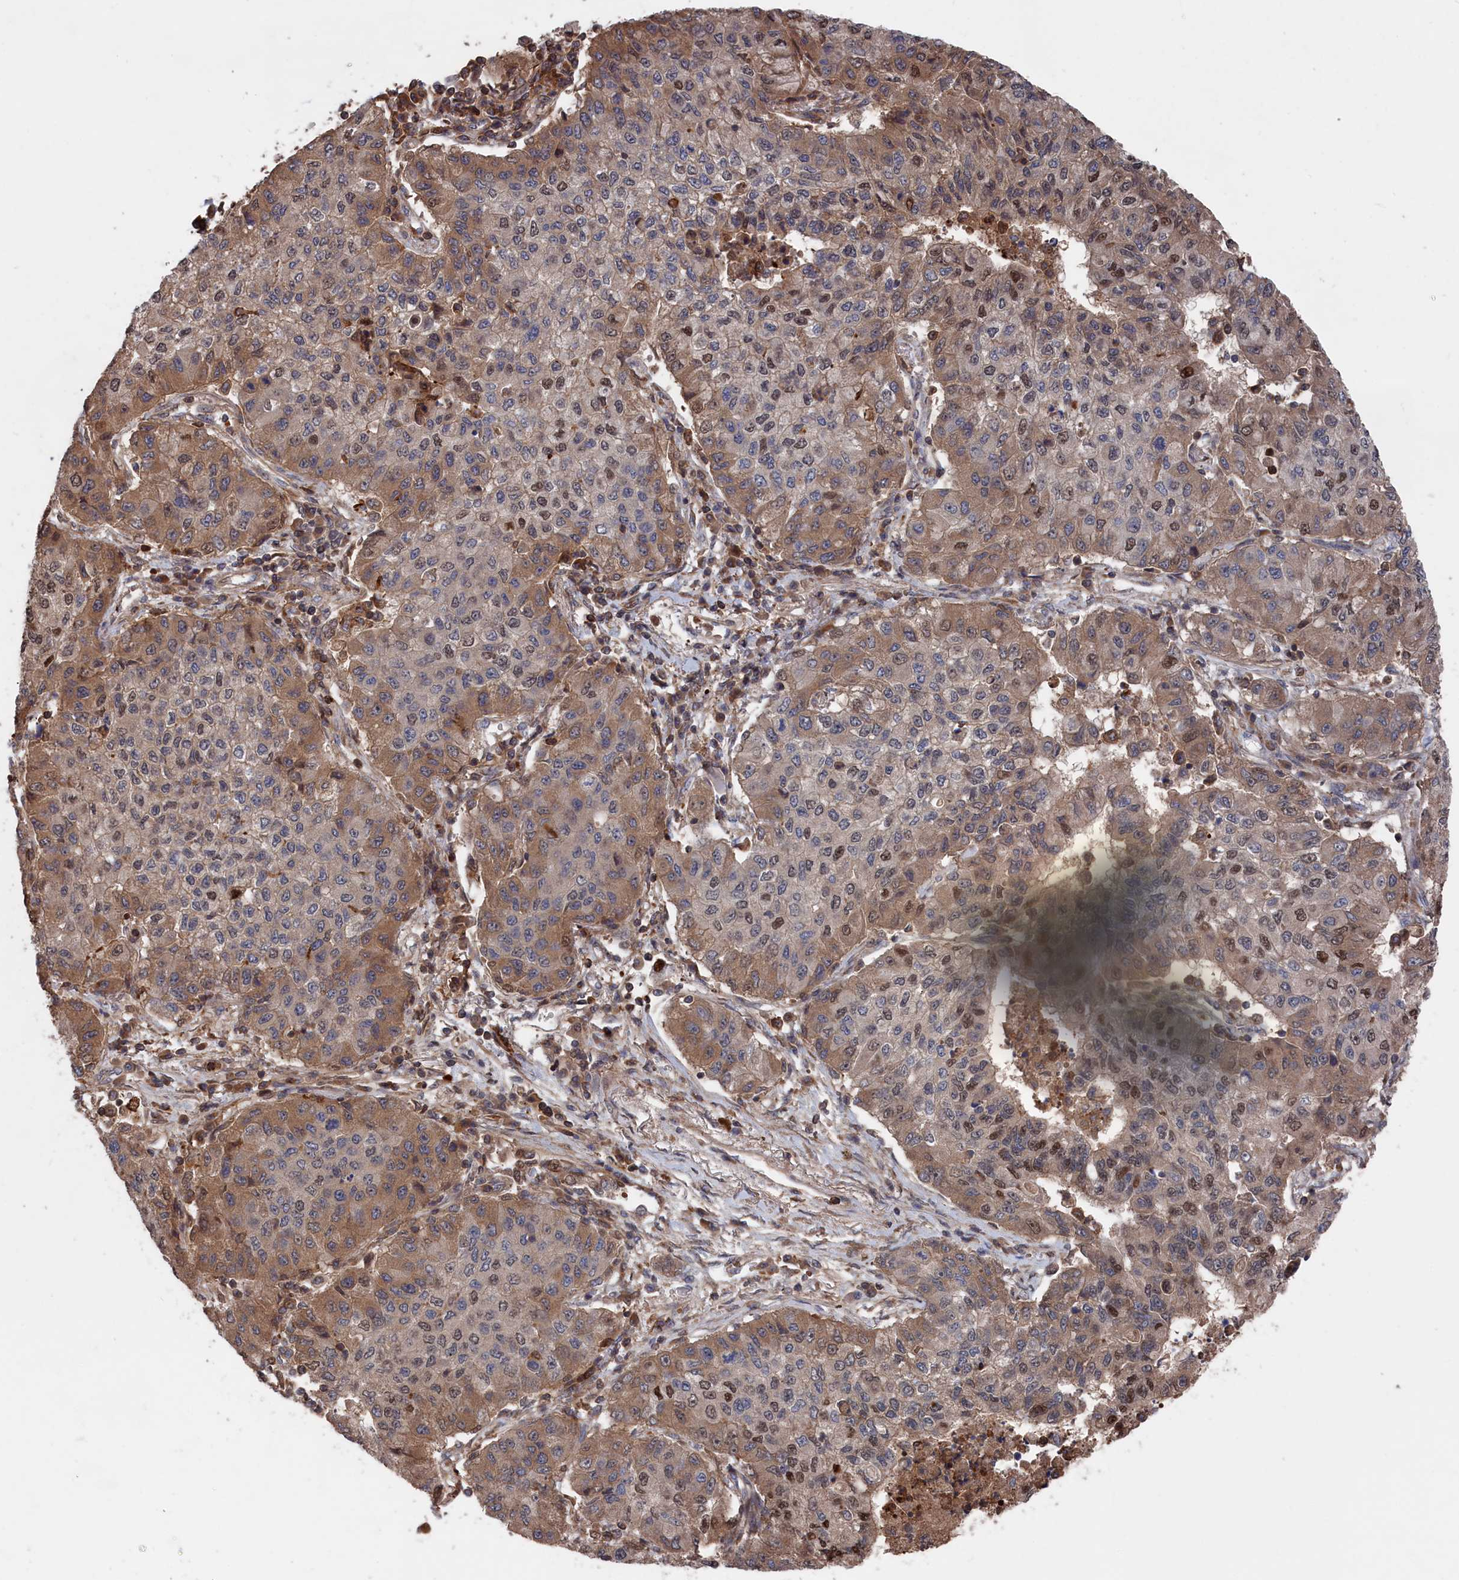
{"staining": {"intensity": "moderate", "quantity": "25%-75%", "location": "cytoplasmic/membranous,nuclear"}, "tissue": "lung cancer", "cell_type": "Tumor cells", "image_type": "cancer", "snomed": [{"axis": "morphology", "description": "Squamous cell carcinoma, NOS"}, {"axis": "topography", "description": "Lung"}], "caption": "The image displays a brown stain indicating the presence of a protein in the cytoplasmic/membranous and nuclear of tumor cells in squamous cell carcinoma (lung).", "gene": "PLA2G15", "patient": {"sex": "male", "age": 74}}